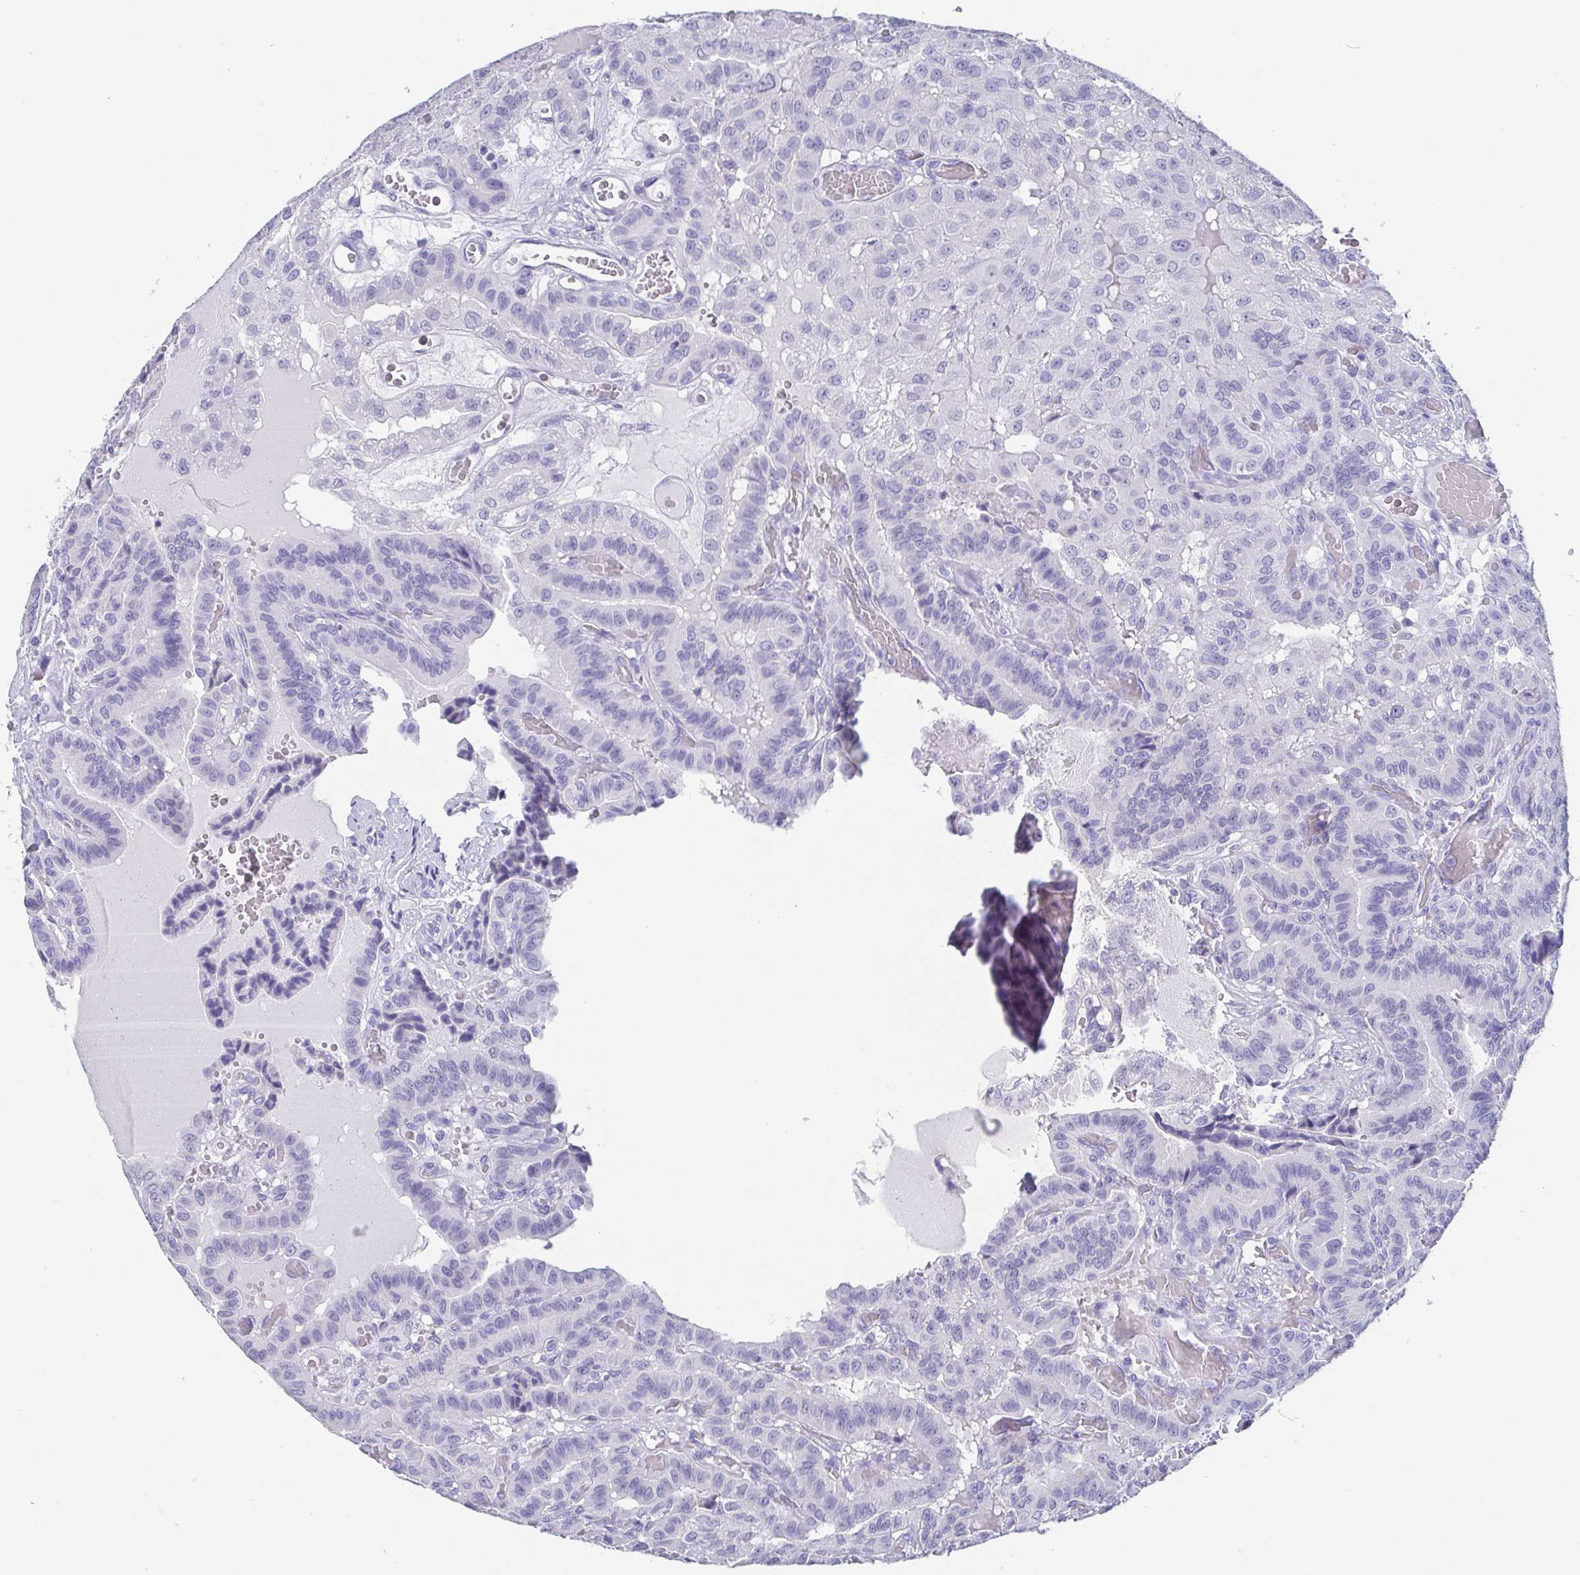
{"staining": {"intensity": "negative", "quantity": "none", "location": "none"}, "tissue": "thyroid cancer", "cell_type": "Tumor cells", "image_type": "cancer", "snomed": [{"axis": "morphology", "description": "Papillary adenocarcinoma, NOS"}, {"axis": "morphology", "description": "Papillary adenoma metastatic"}, {"axis": "topography", "description": "Thyroid gland"}], "caption": "Tumor cells show no significant expression in thyroid cancer (papillary adenoma metastatic).", "gene": "SCGN", "patient": {"sex": "male", "age": 87}}